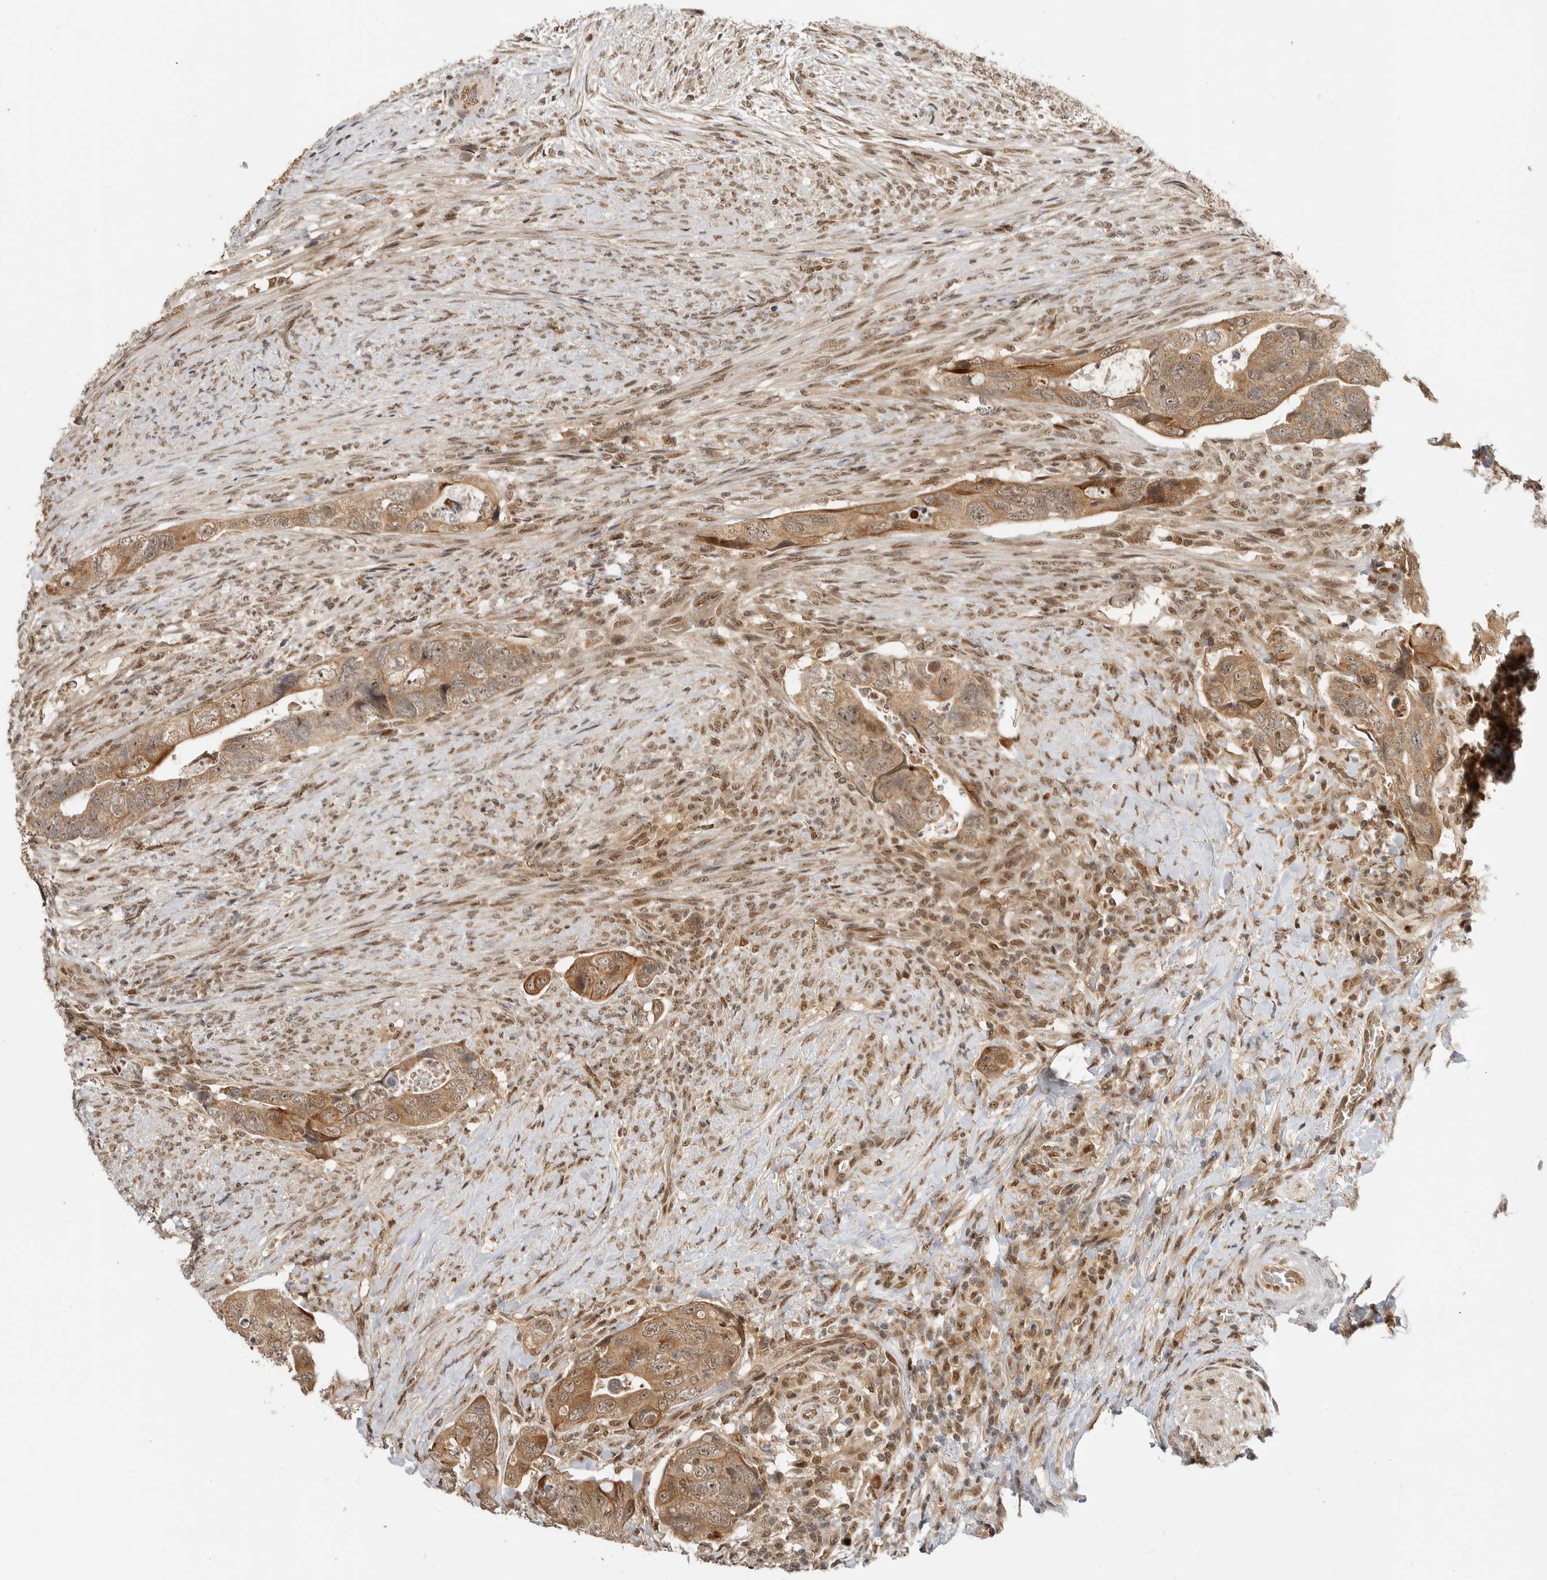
{"staining": {"intensity": "moderate", "quantity": ">75%", "location": "cytoplasmic/membranous,nuclear"}, "tissue": "colorectal cancer", "cell_type": "Tumor cells", "image_type": "cancer", "snomed": [{"axis": "morphology", "description": "Adenocarcinoma, NOS"}, {"axis": "topography", "description": "Rectum"}], "caption": "Moderate cytoplasmic/membranous and nuclear expression for a protein is appreciated in about >75% of tumor cells of colorectal cancer using immunohistochemistry (IHC).", "gene": "ALKAL1", "patient": {"sex": "male", "age": 63}}